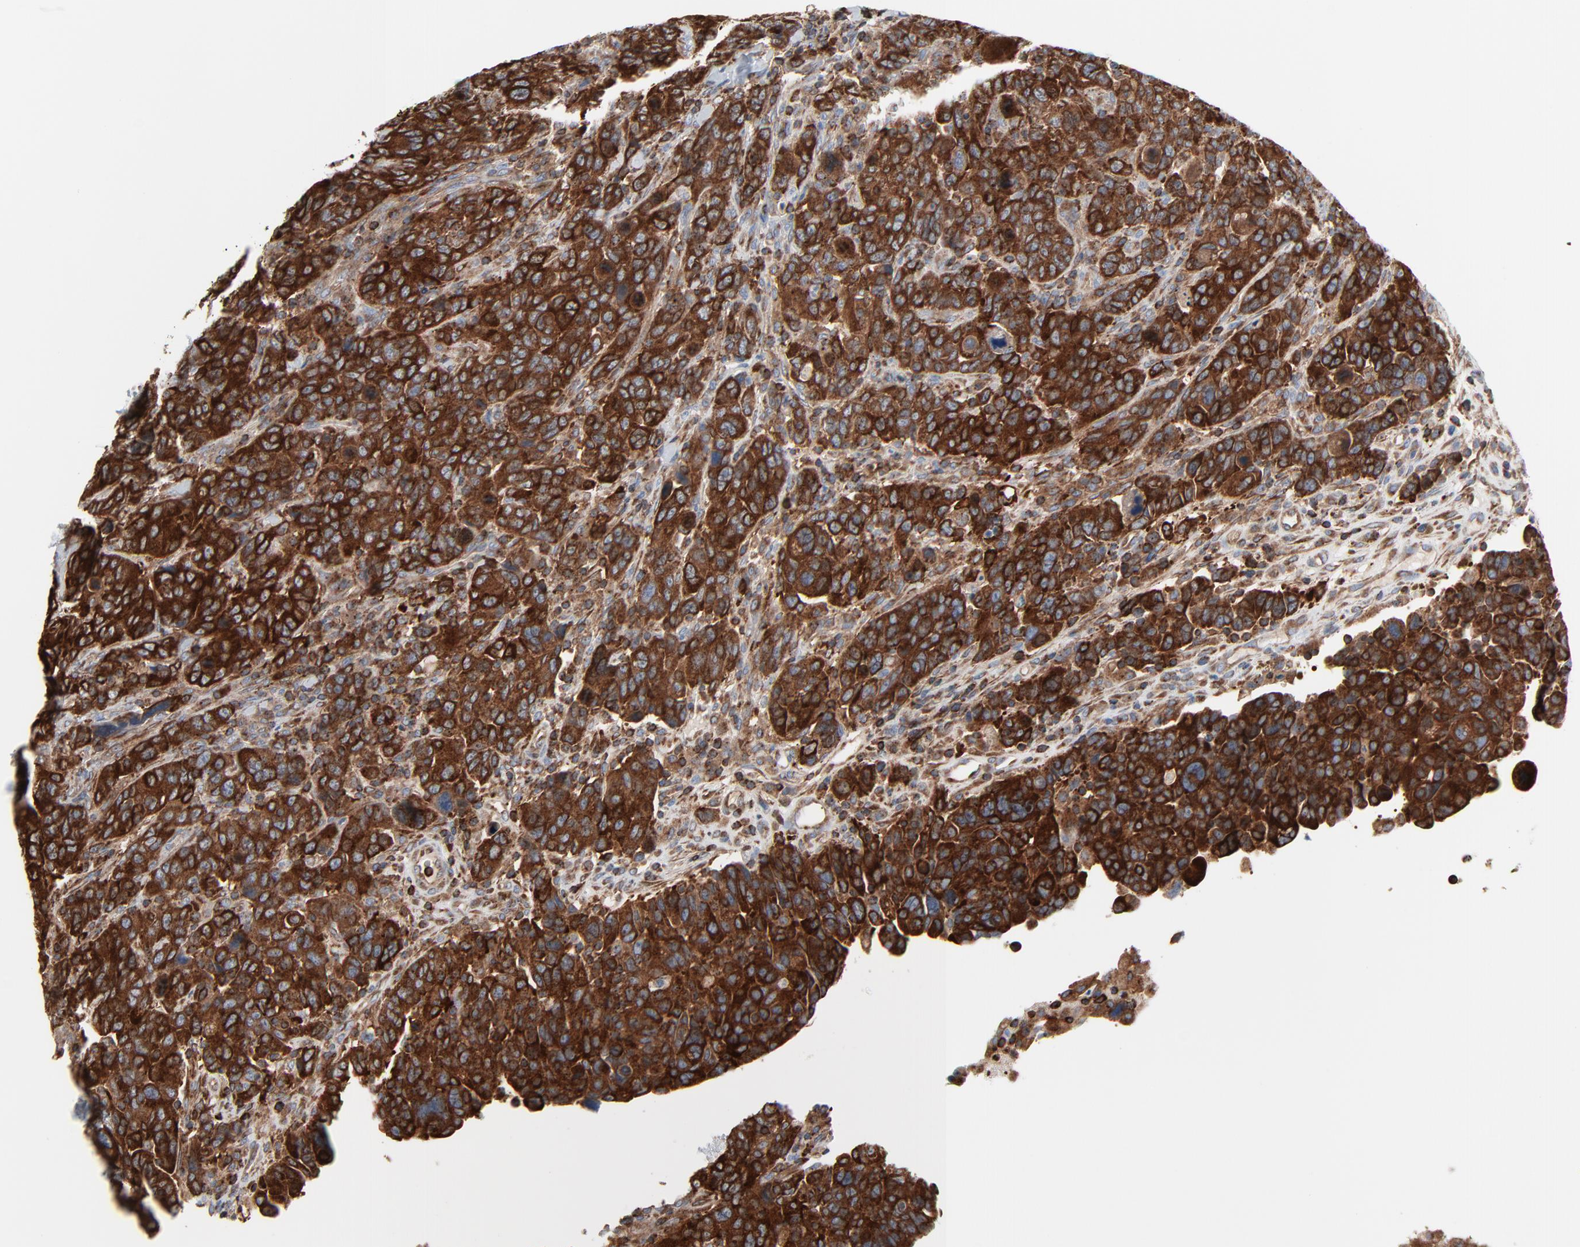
{"staining": {"intensity": "strong", "quantity": ">75%", "location": "cytoplasmic/membranous"}, "tissue": "breast cancer", "cell_type": "Tumor cells", "image_type": "cancer", "snomed": [{"axis": "morphology", "description": "Duct carcinoma"}, {"axis": "topography", "description": "Breast"}], "caption": "IHC micrograph of neoplastic tissue: breast infiltrating ductal carcinoma stained using IHC reveals high levels of strong protein expression localized specifically in the cytoplasmic/membranous of tumor cells, appearing as a cytoplasmic/membranous brown color.", "gene": "OPTN", "patient": {"sex": "female", "age": 37}}